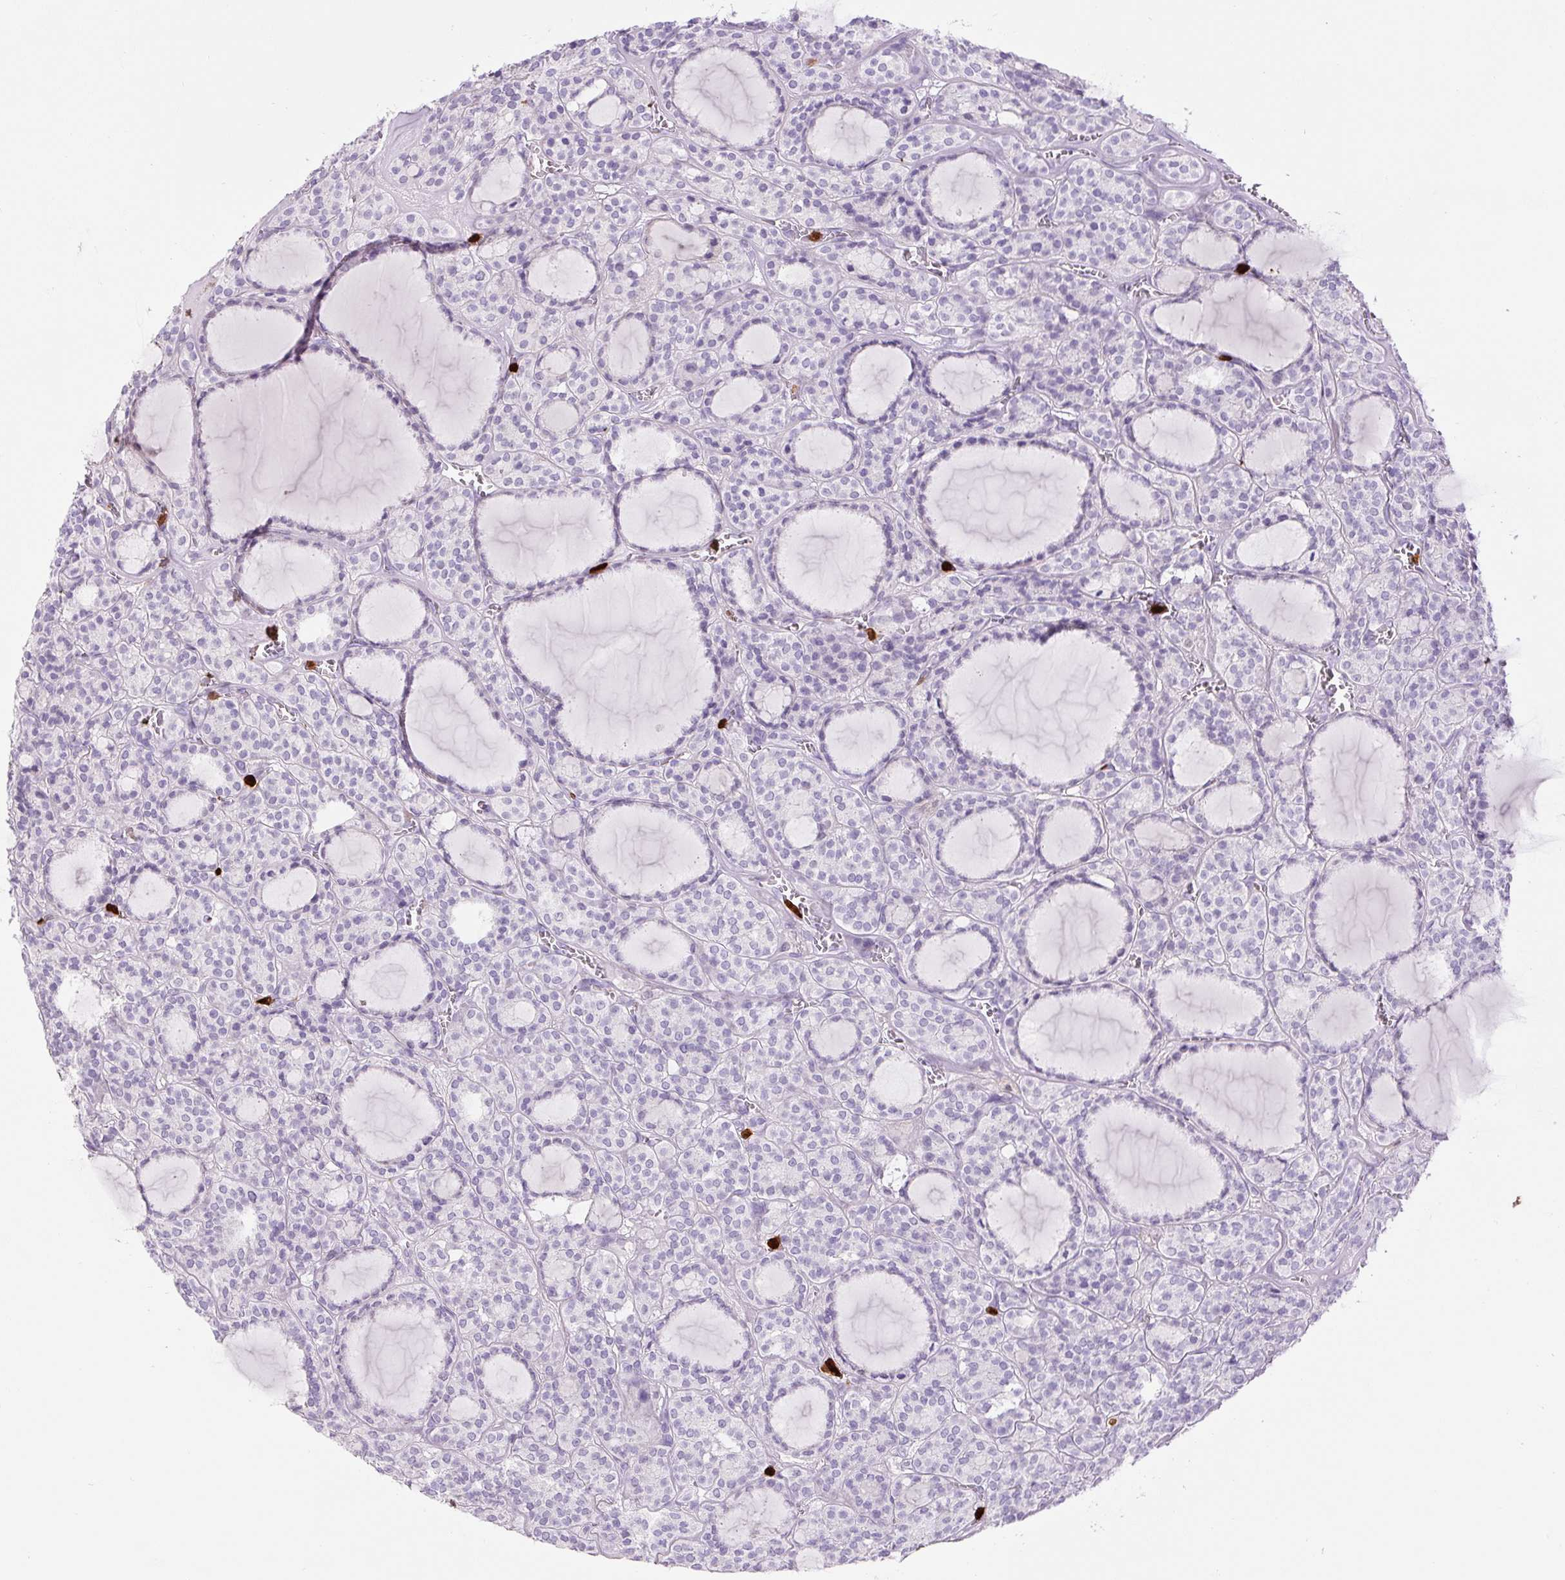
{"staining": {"intensity": "negative", "quantity": "none", "location": "none"}, "tissue": "thyroid cancer", "cell_type": "Tumor cells", "image_type": "cancer", "snomed": [{"axis": "morphology", "description": "Follicular adenoma carcinoma, NOS"}, {"axis": "topography", "description": "Thyroid gland"}], "caption": "This is an immunohistochemistry (IHC) photomicrograph of human follicular adenoma carcinoma (thyroid). There is no positivity in tumor cells.", "gene": "S100A4", "patient": {"sex": "female", "age": 63}}